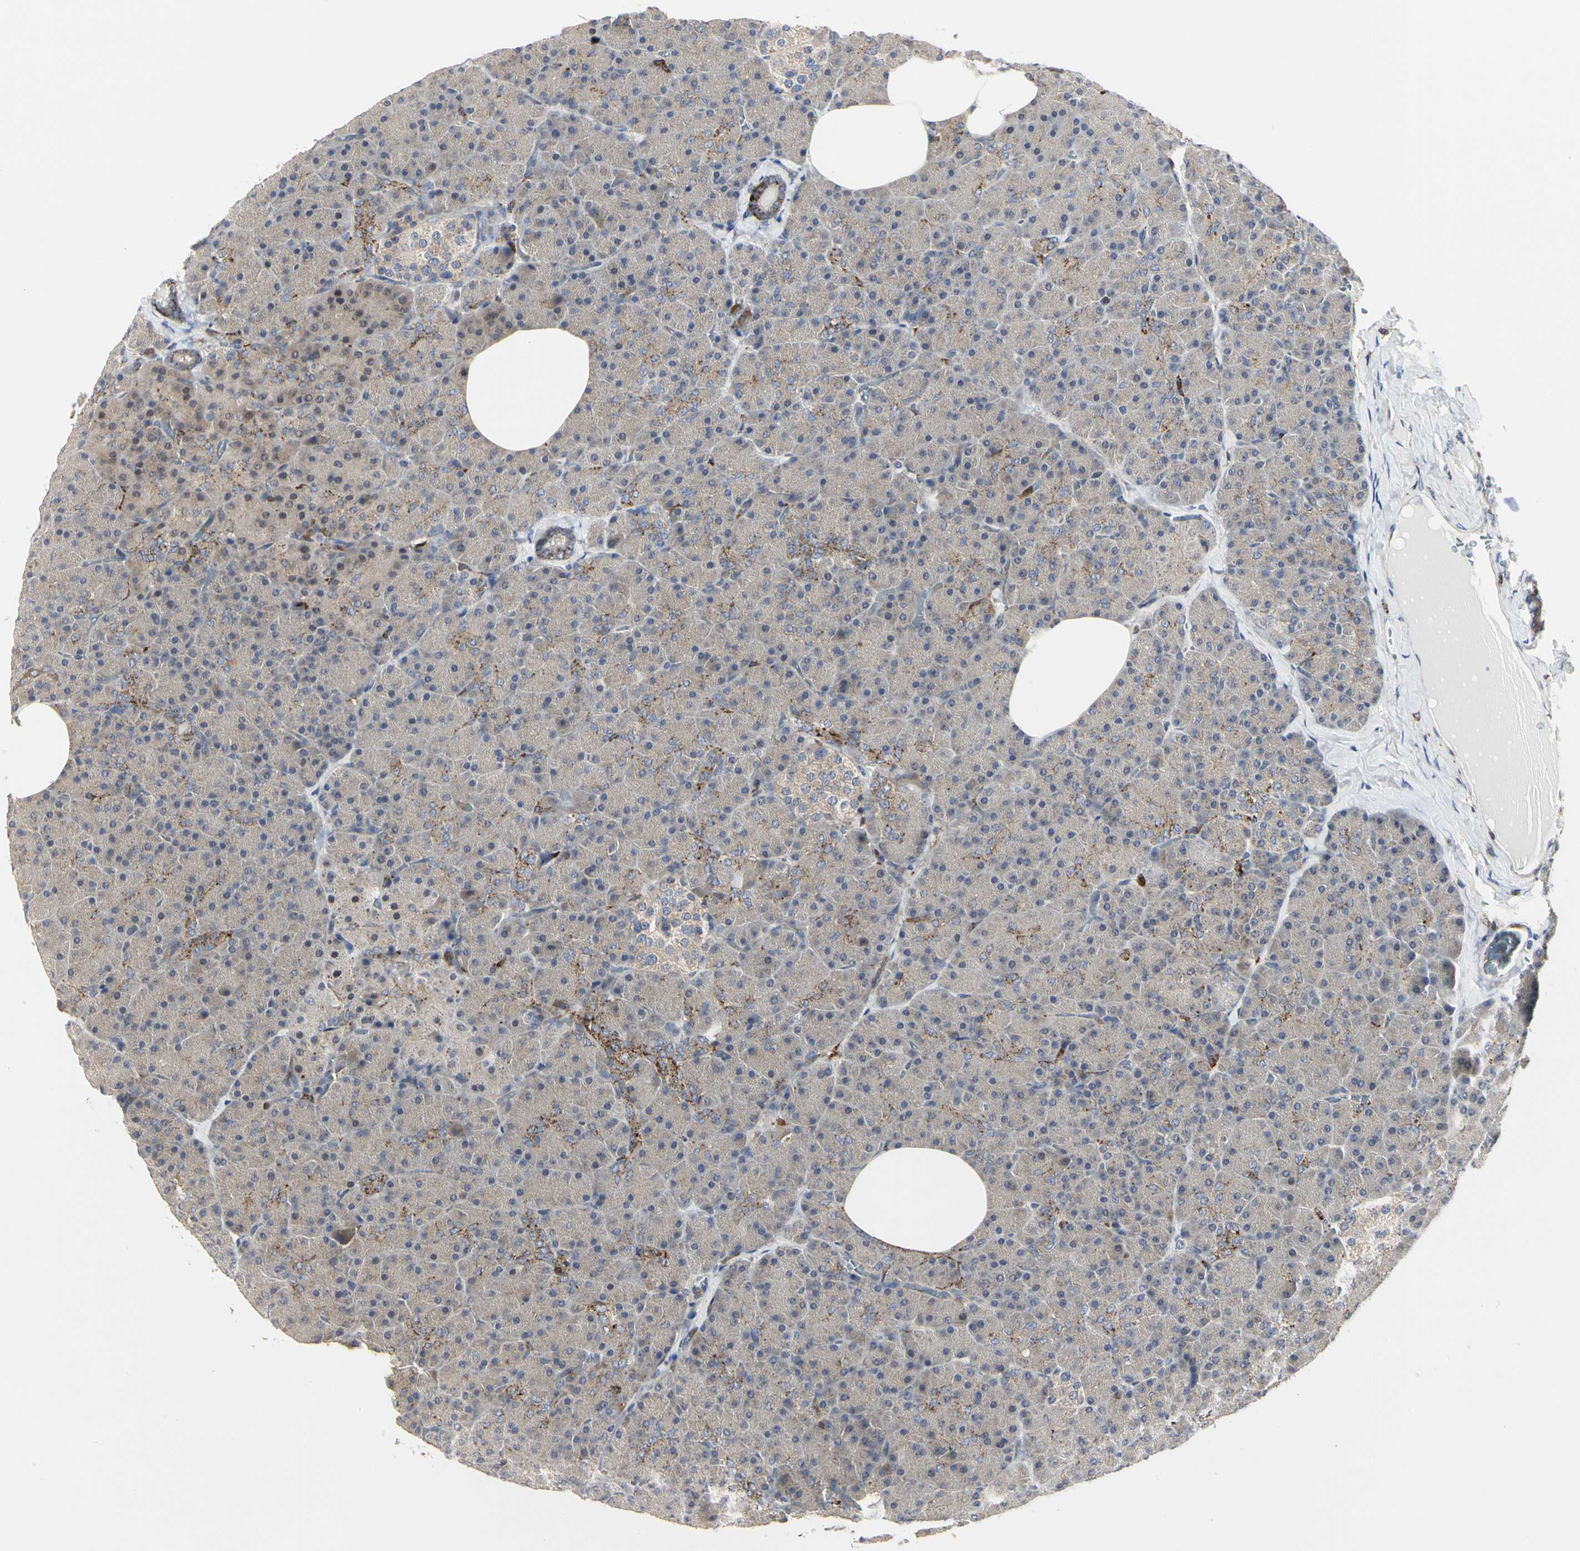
{"staining": {"intensity": "weak", "quantity": "25%-75%", "location": "cytoplasmic/membranous"}, "tissue": "pancreas", "cell_type": "Exocrine glandular cells", "image_type": "normal", "snomed": [{"axis": "morphology", "description": "Normal tissue, NOS"}, {"axis": "topography", "description": "Pancreas"}], "caption": "Exocrine glandular cells reveal low levels of weak cytoplasmic/membranous expression in about 25%-75% of cells in normal pancreas. (IHC, brightfield microscopy, high magnification).", "gene": "NAPG", "patient": {"sex": "female", "age": 35}}